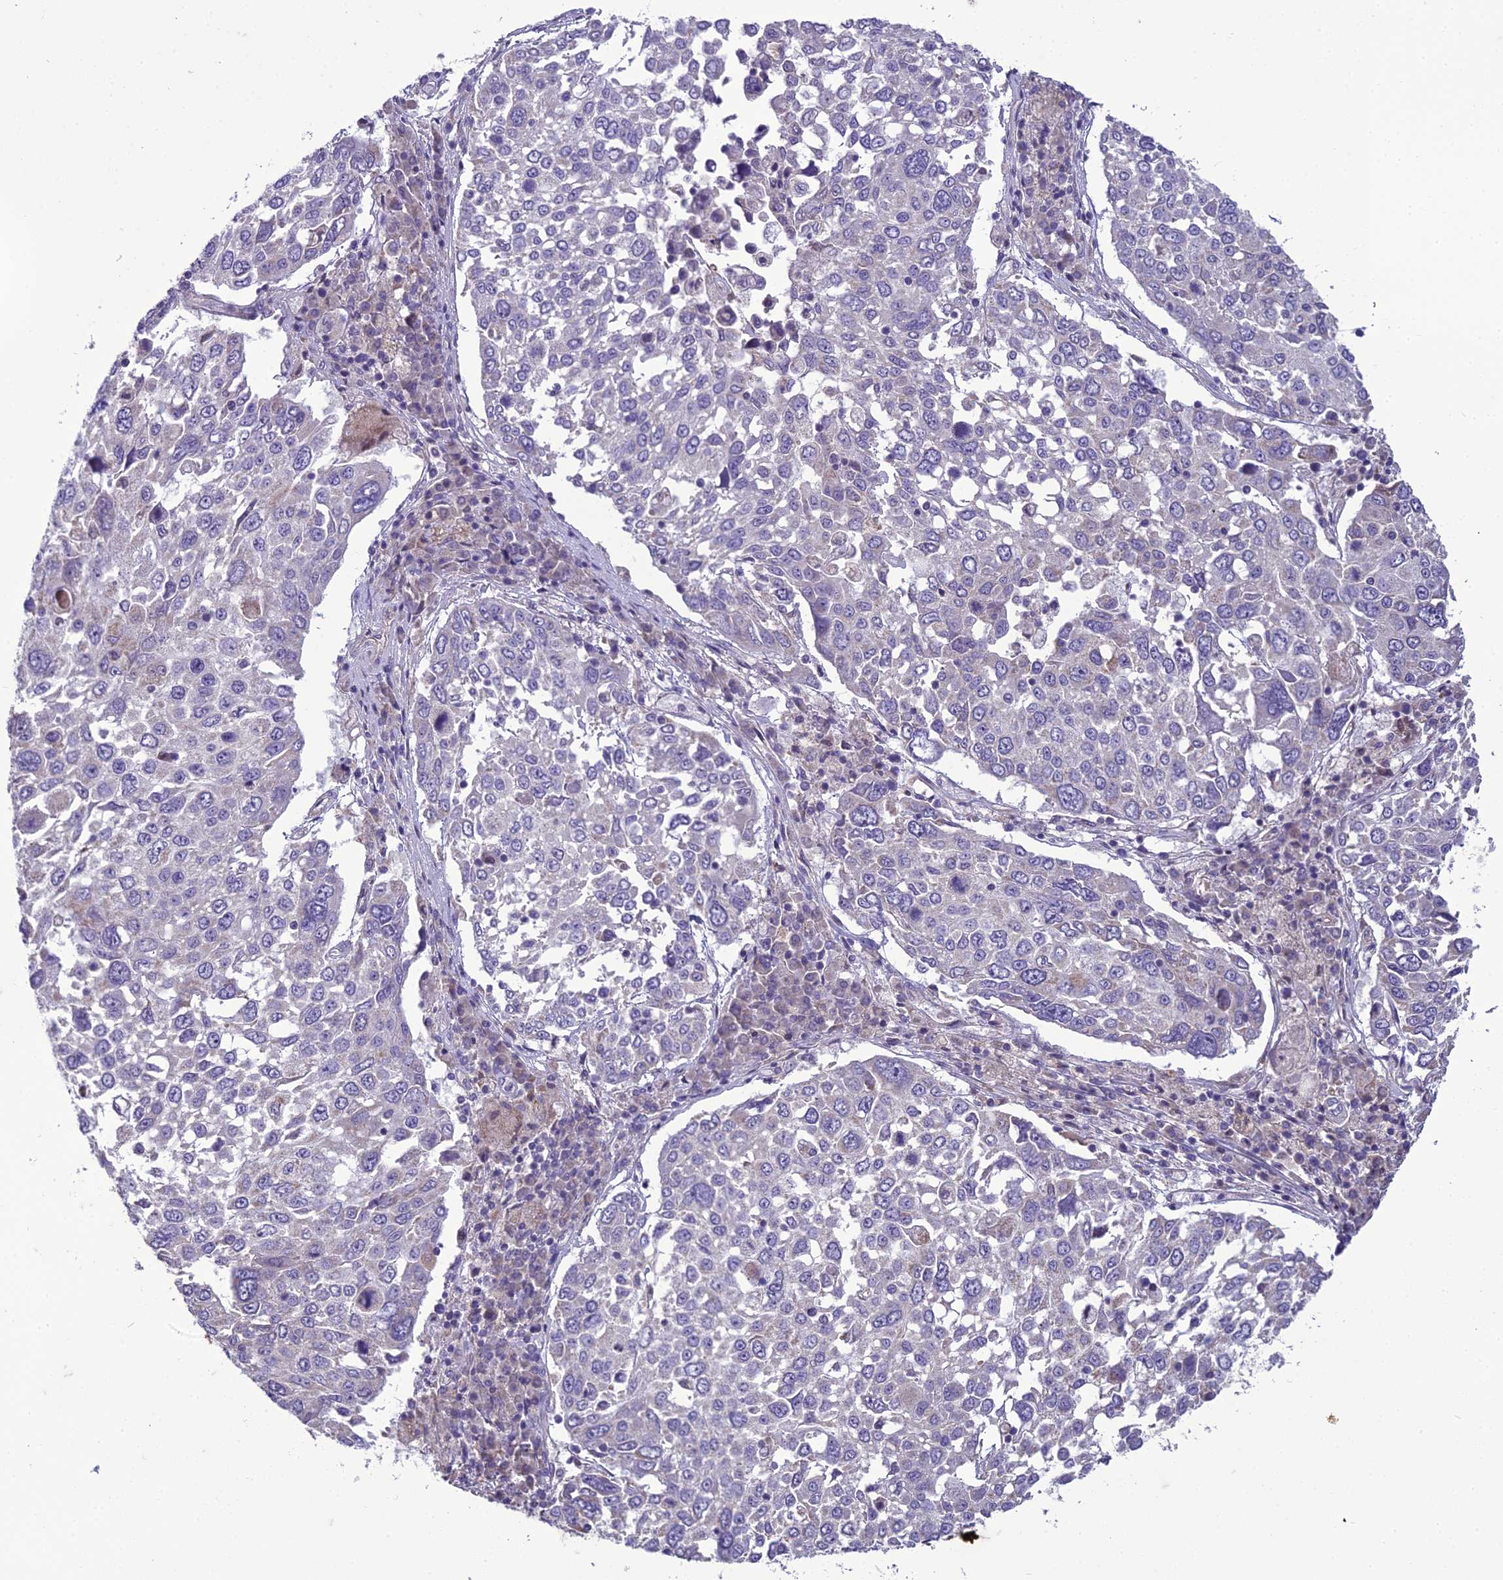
{"staining": {"intensity": "negative", "quantity": "none", "location": "none"}, "tissue": "lung cancer", "cell_type": "Tumor cells", "image_type": "cancer", "snomed": [{"axis": "morphology", "description": "Squamous cell carcinoma, NOS"}, {"axis": "topography", "description": "Lung"}], "caption": "An image of lung cancer (squamous cell carcinoma) stained for a protein reveals no brown staining in tumor cells.", "gene": "DUS2", "patient": {"sex": "male", "age": 65}}